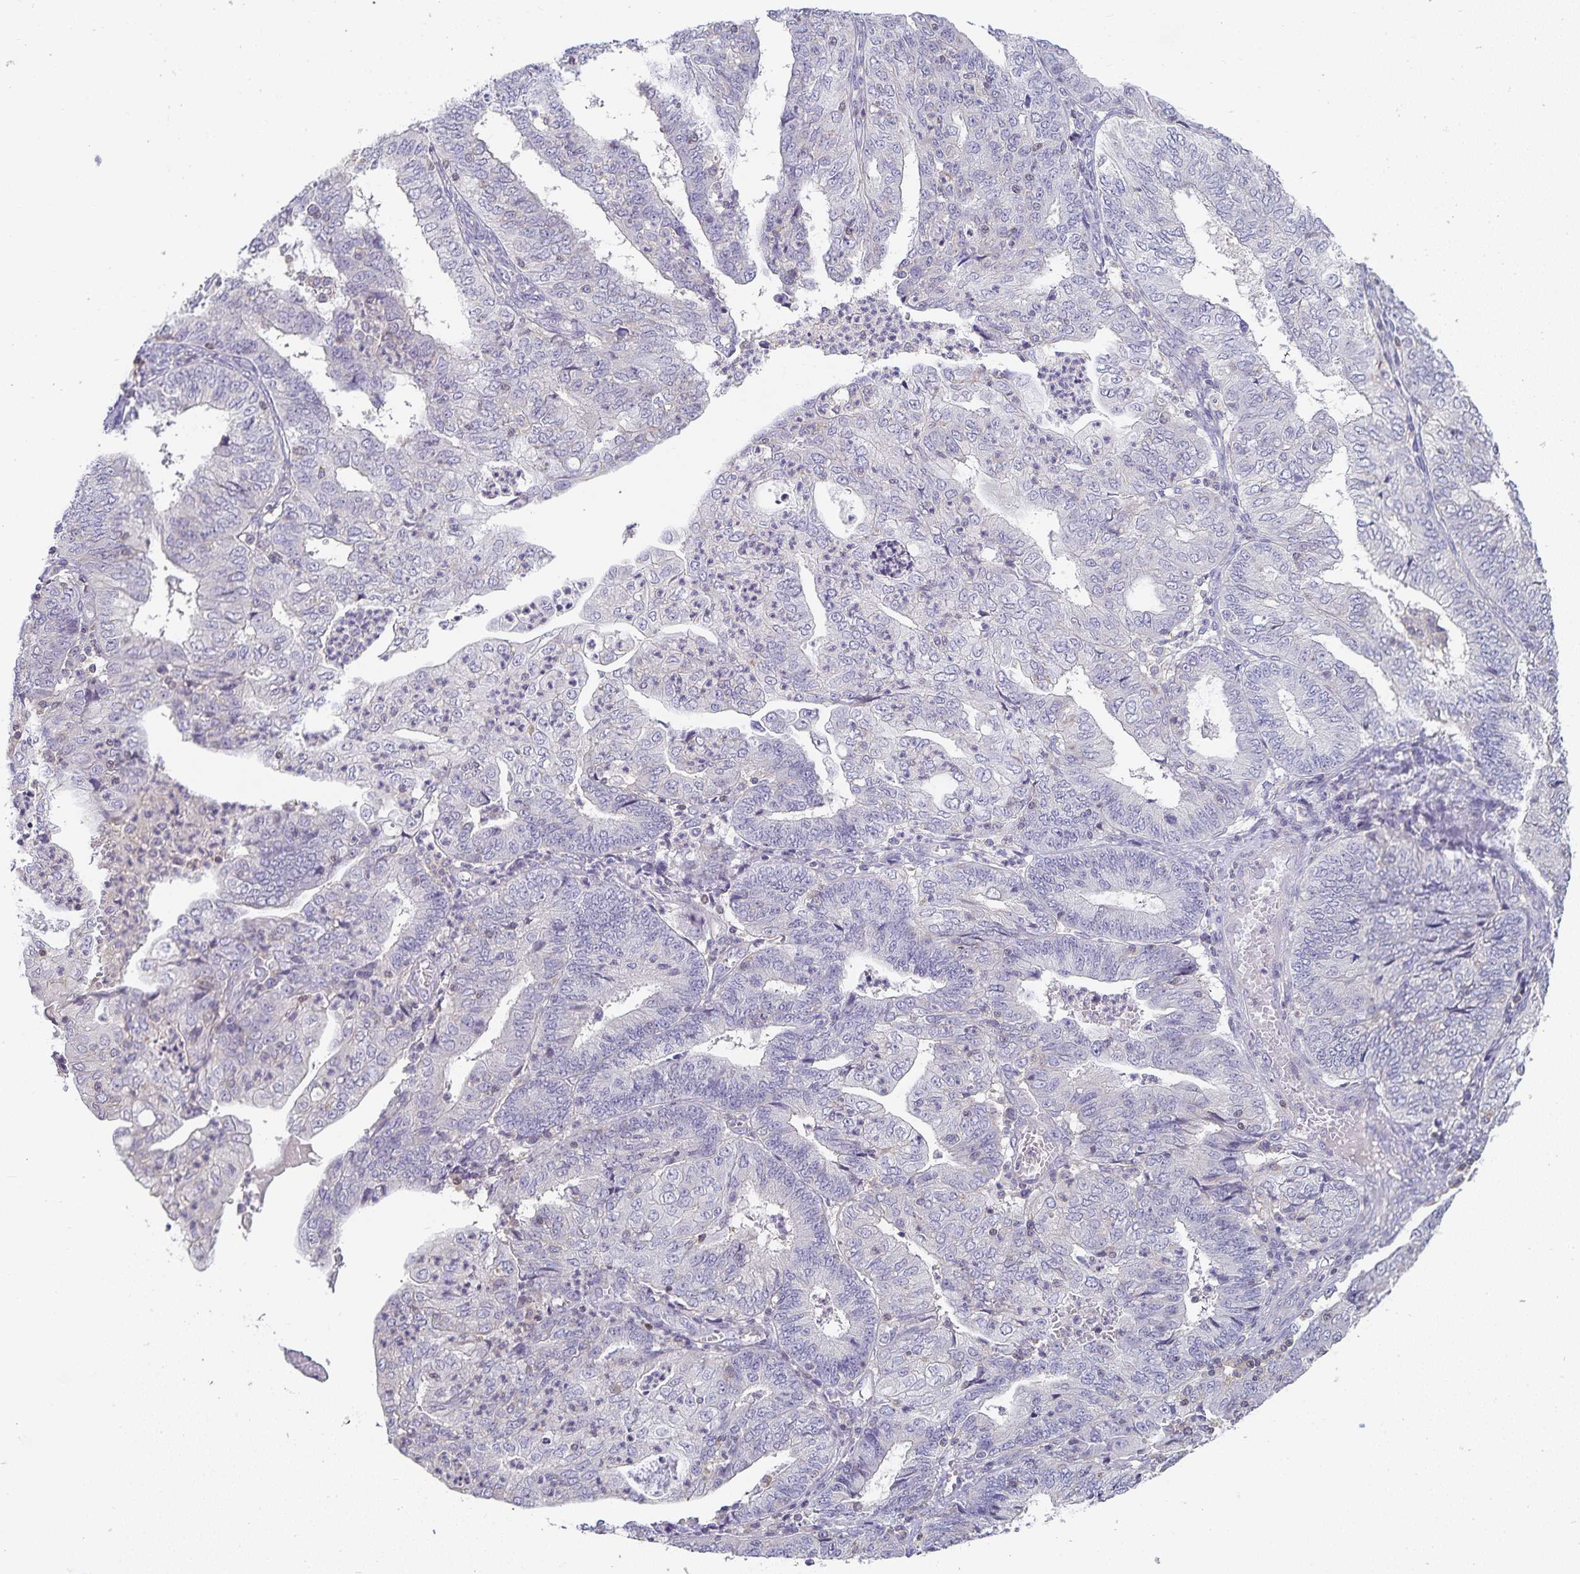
{"staining": {"intensity": "negative", "quantity": "none", "location": "none"}, "tissue": "endometrial cancer", "cell_type": "Tumor cells", "image_type": "cancer", "snomed": [{"axis": "morphology", "description": "Adenocarcinoma, NOS"}, {"axis": "topography", "description": "Endometrium"}], "caption": "Tumor cells show no significant expression in adenocarcinoma (endometrial).", "gene": "GATA3", "patient": {"sex": "female", "age": 56}}